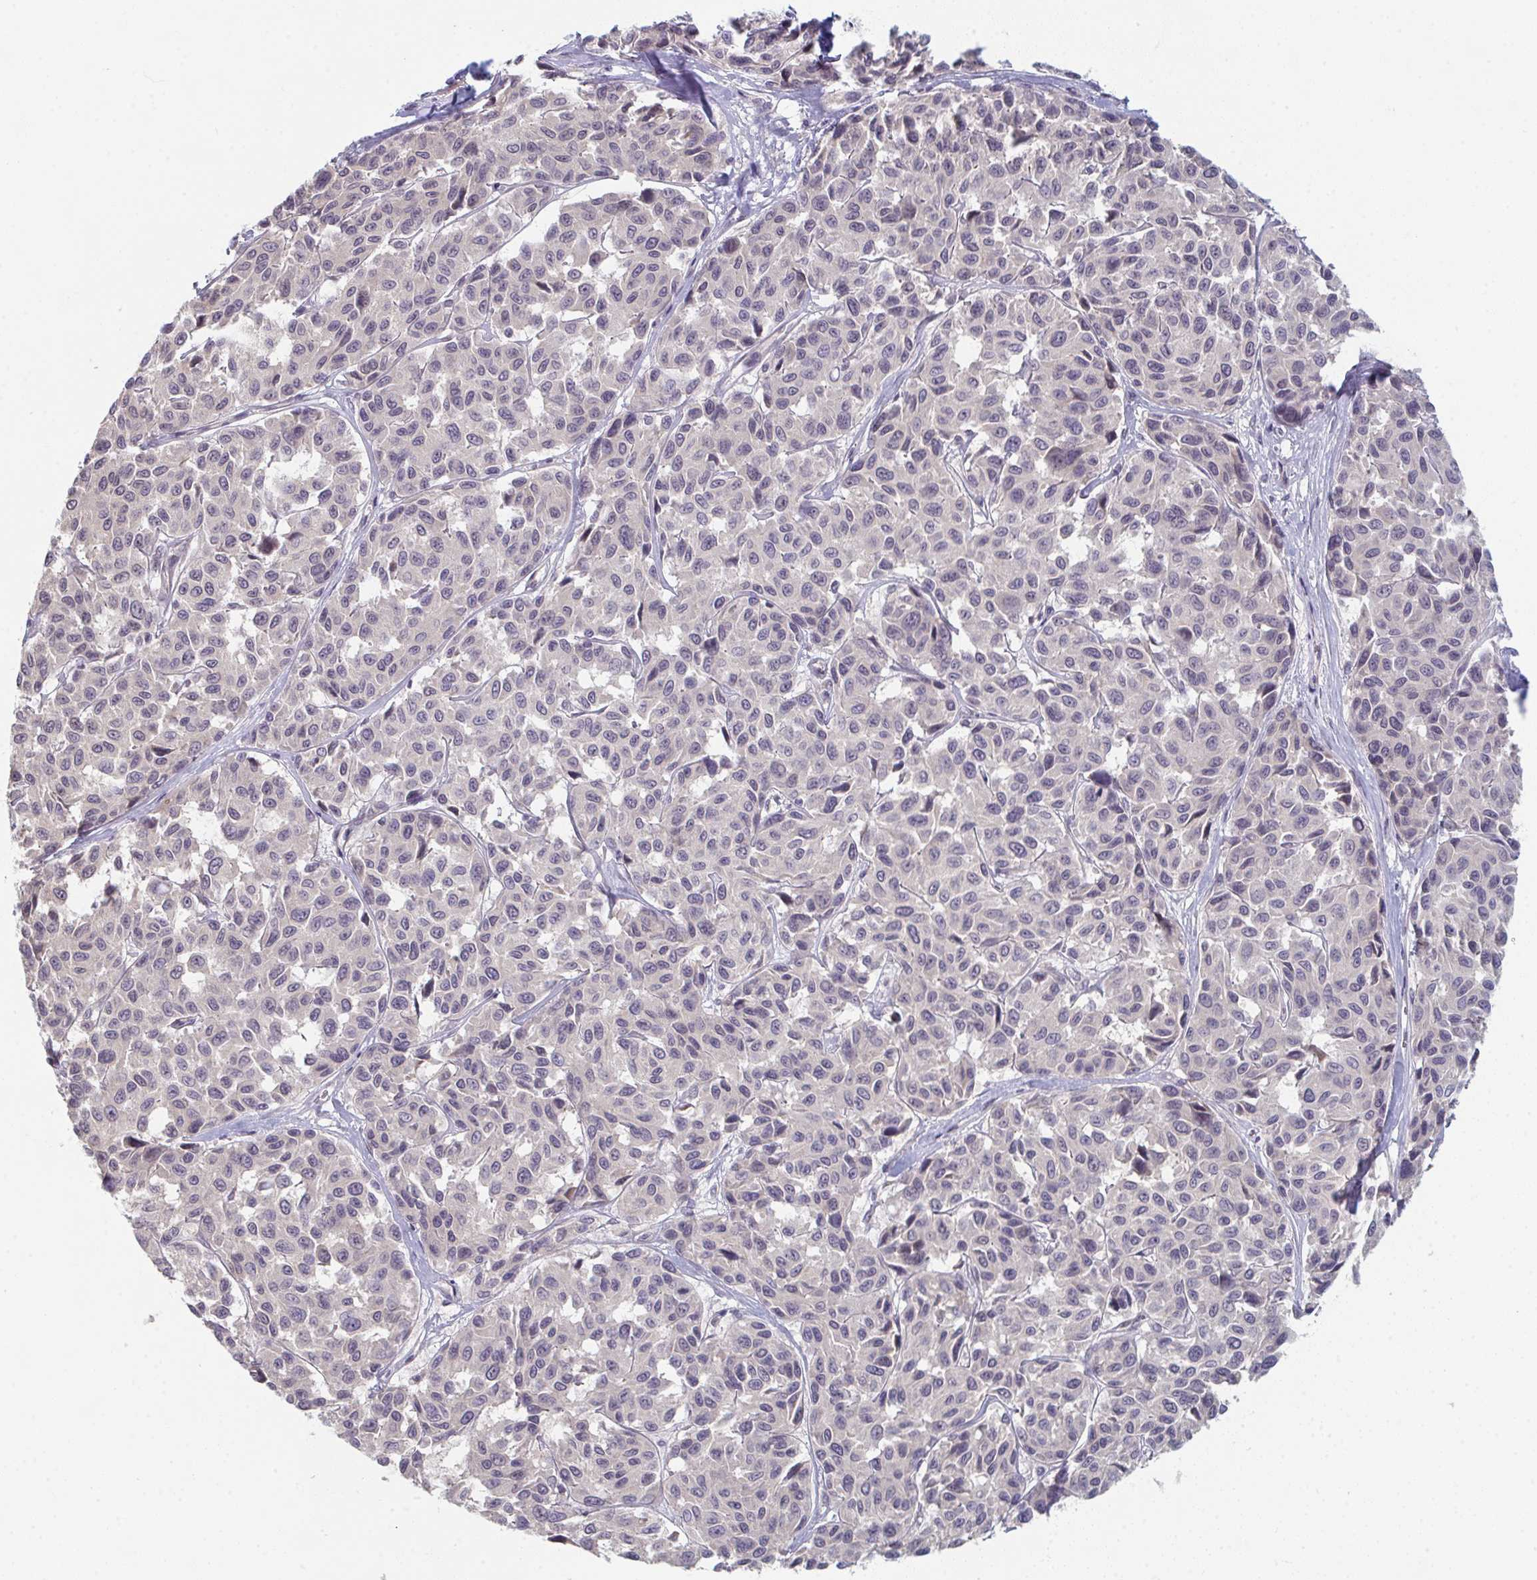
{"staining": {"intensity": "negative", "quantity": "none", "location": "none"}, "tissue": "melanoma", "cell_type": "Tumor cells", "image_type": "cancer", "snomed": [{"axis": "morphology", "description": "Malignant melanoma, NOS"}, {"axis": "topography", "description": "Skin"}], "caption": "This is an immunohistochemistry histopathology image of human malignant melanoma. There is no staining in tumor cells.", "gene": "ZNF214", "patient": {"sex": "female", "age": 66}}